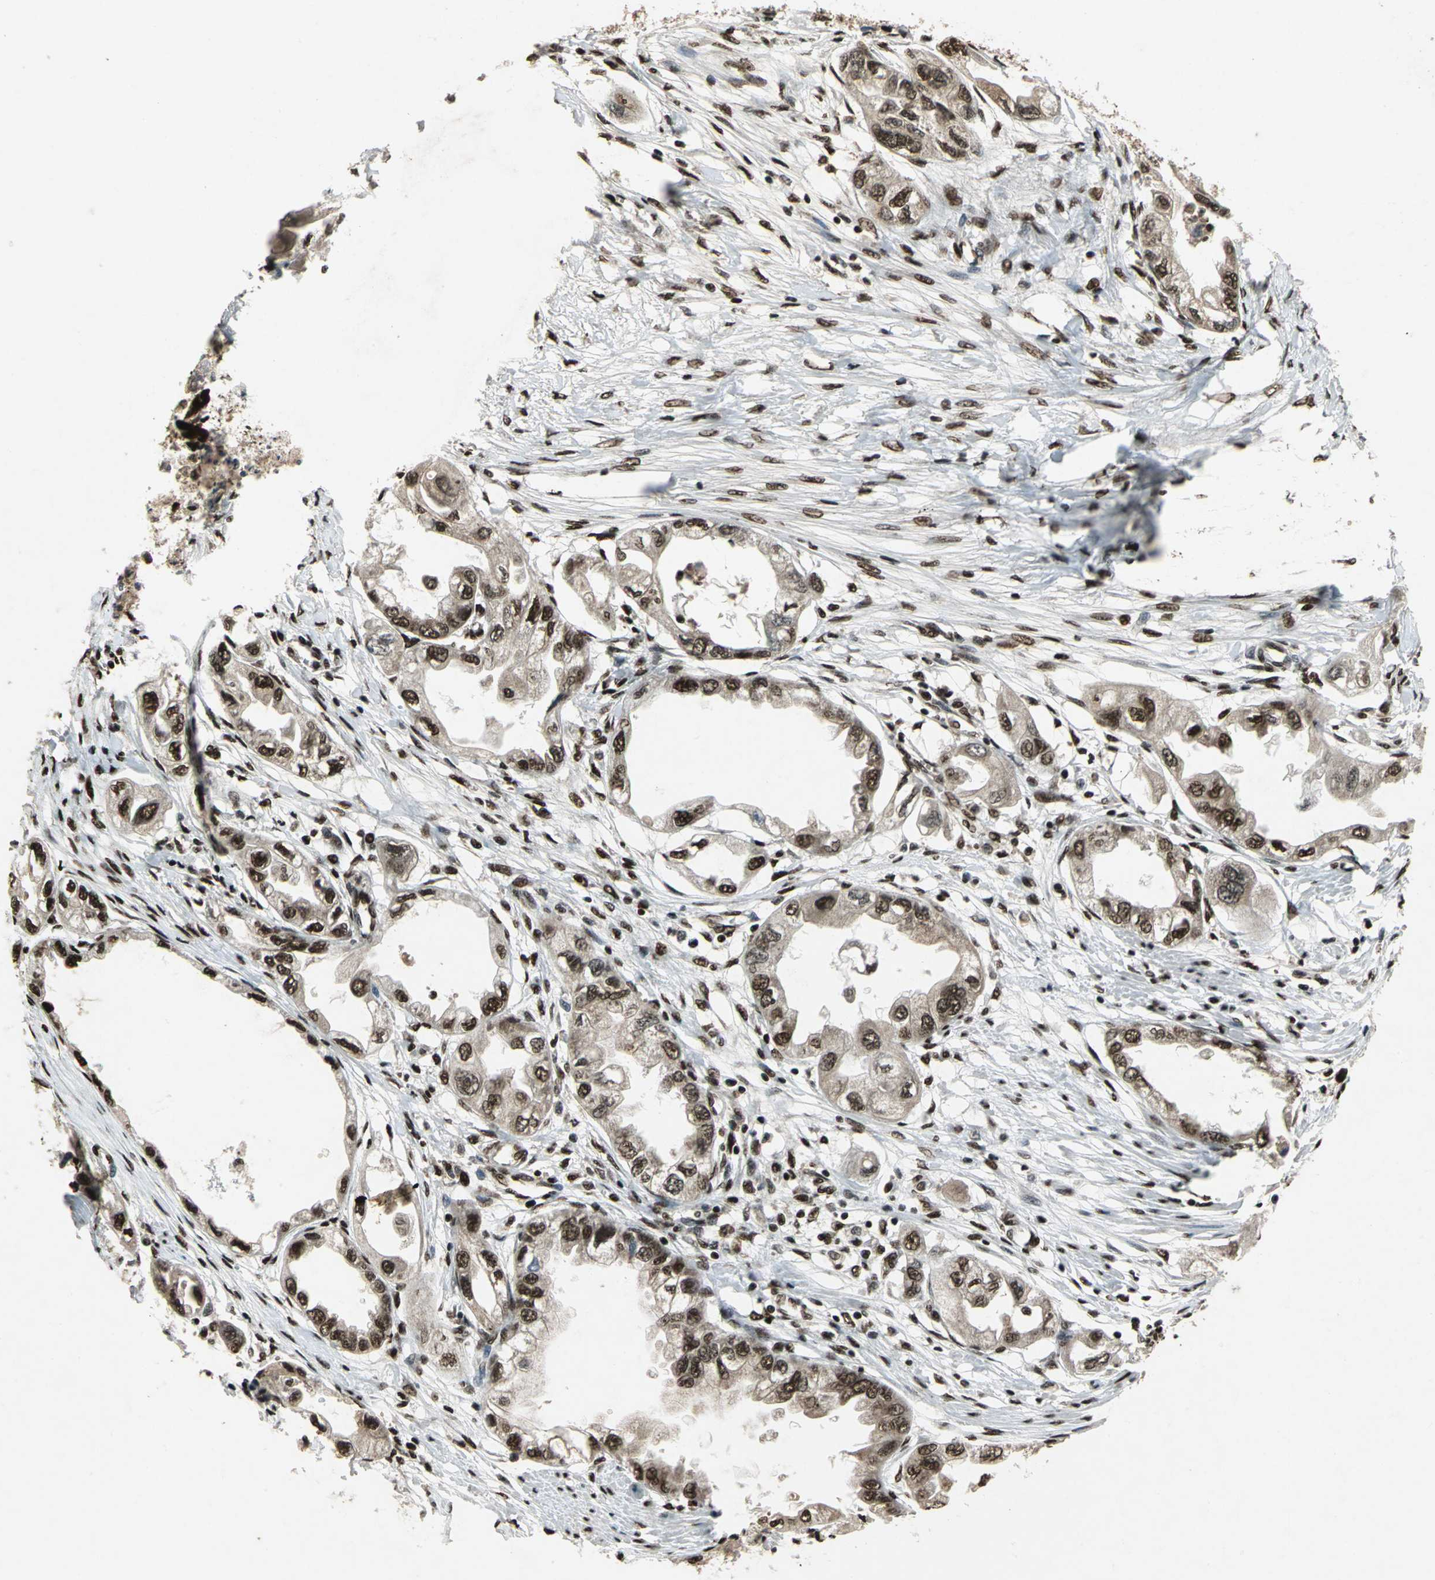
{"staining": {"intensity": "strong", "quantity": ">75%", "location": "nuclear"}, "tissue": "endometrial cancer", "cell_type": "Tumor cells", "image_type": "cancer", "snomed": [{"axis": "morphology", "description": "Adenocarcinoma, NOS"}, {"axis": "topography", "description": "Endometrium"}], "caption": "The immunohistochemical stain shows strong nuclear expression in tumor cells of endometrial cancer (adenocarcinoma) tissue. The staining was performed using DAB to visualize the protein expression in brown, while the nuclei were stained in blue with hematoxylin (Magnification: 20x).", "gene": "MTA2", "patient": {"sex": "female", "age": 67}}